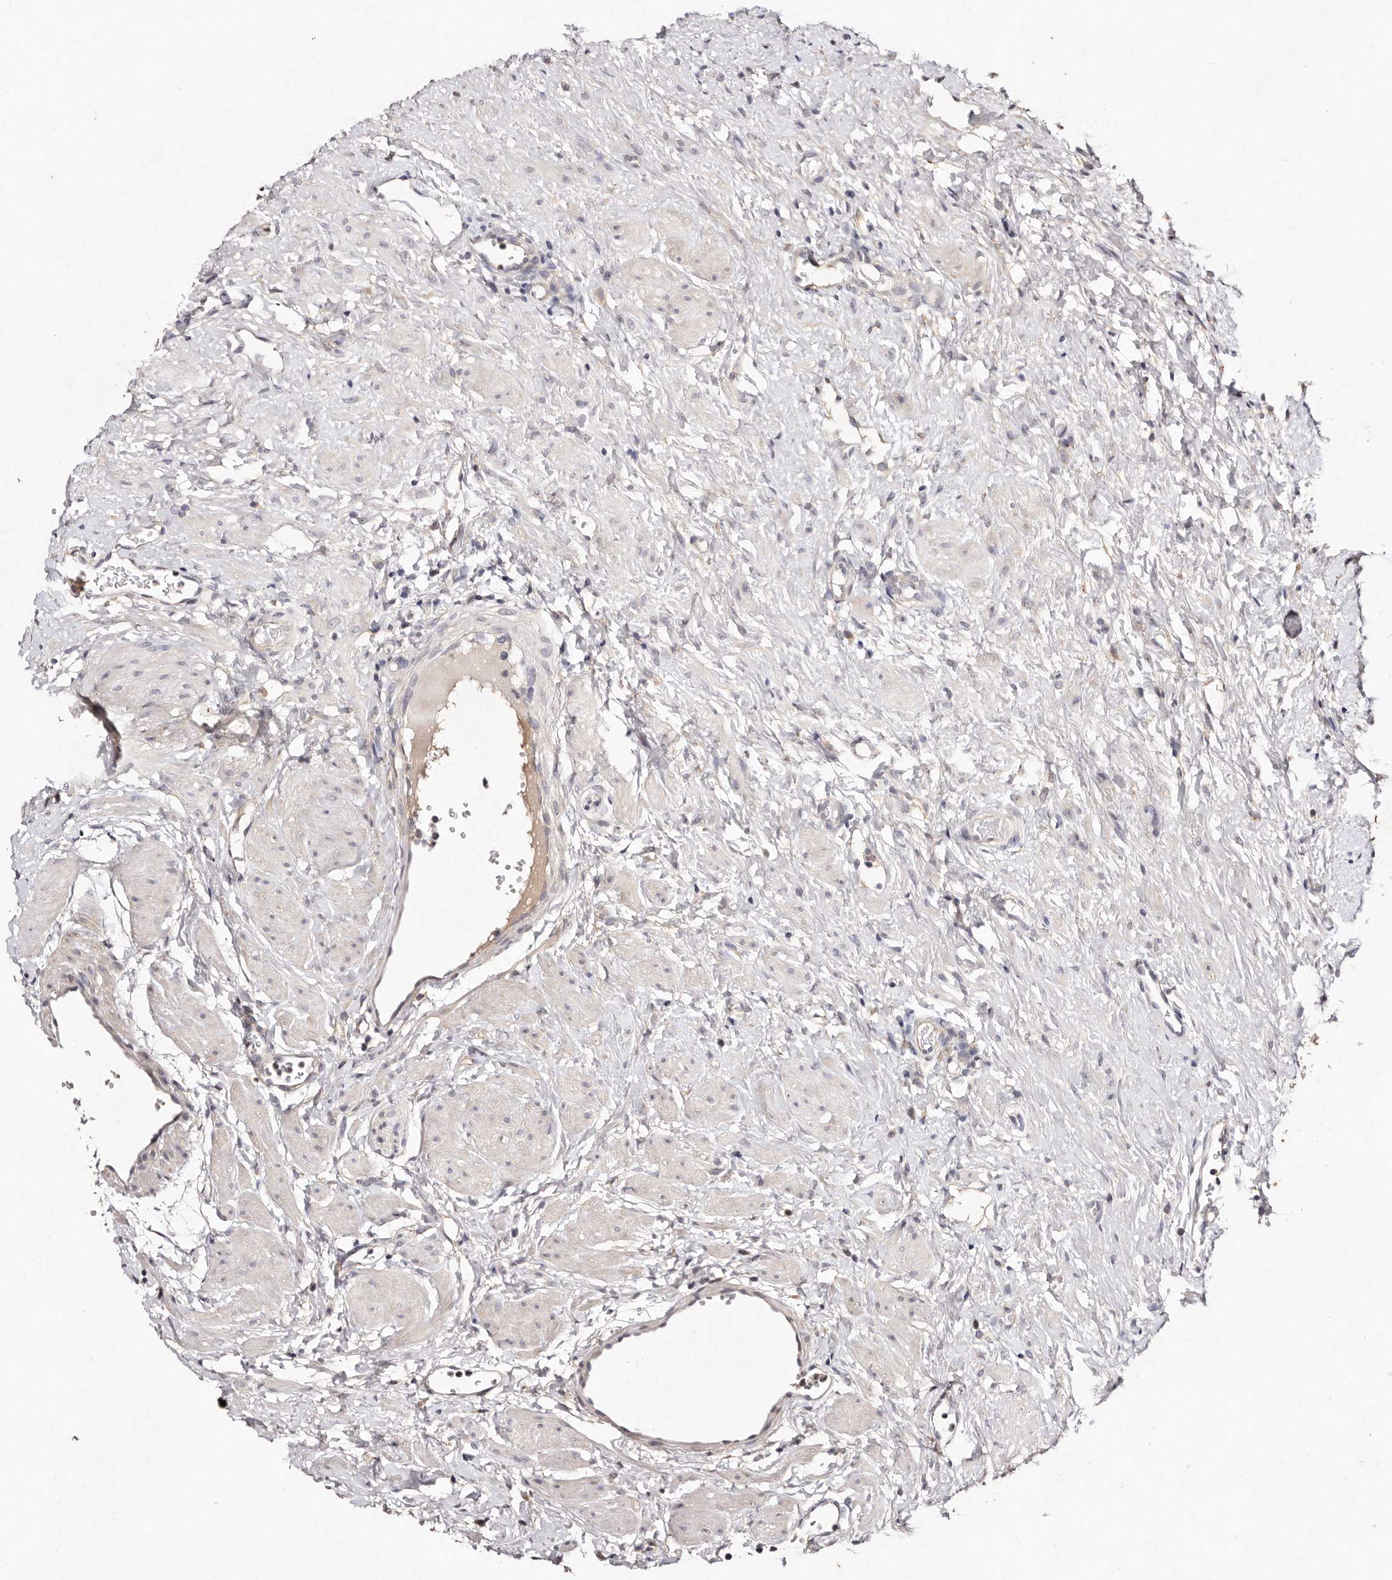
{"staining": {"intensity": "moderate", "quantity": ">75%", "location": "cytoplasmic/membranous"}, "tissue": "ovary", "cell_type": "Follicle cells", "image_type": "normal", "snomed": [{"axis": "morphology", "description": "Normal tissue, NOS"}, {"axis": "morphology", "description": "Cyst, NOS"}, {"axis": "topography", "description": "Ovary"}], "caption": "Follicle cells demonstrate medium levels of moderate cytoplasmic/membranous expression in about >75% of cells in unremarkable human ovary.", "gene": "TSC2", "patient": {"sex": "female", "age": 33}}